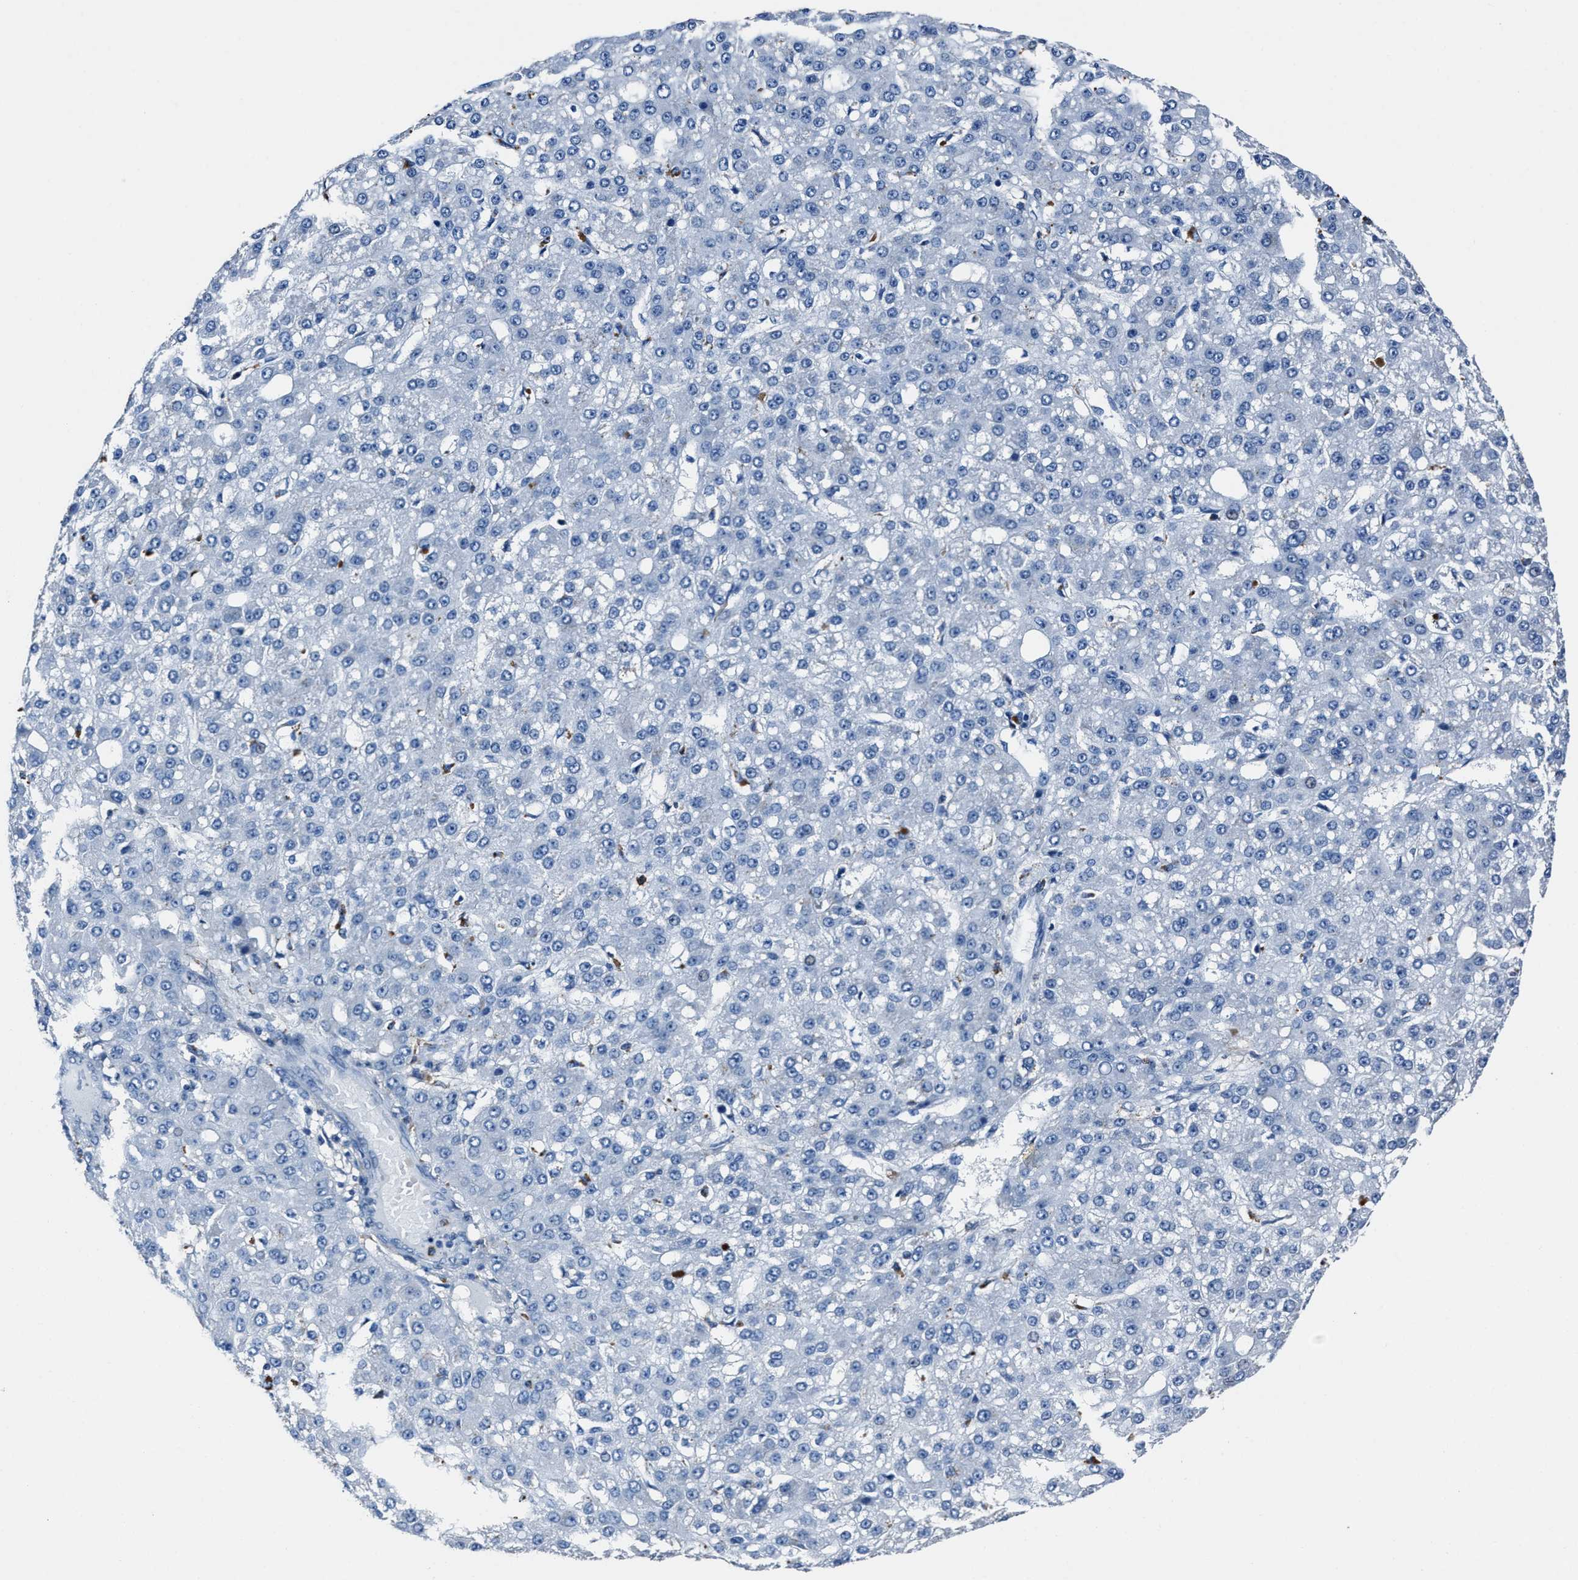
{"staining": {"intensity": "negative", "quantity": "none", "location": "none"}, "tissue": "liver cancer", "cell_type": "Tumor cells", "image_type": "cancer", "snomed": [{"axis": "morphology", "description": "Carcinoma, Hepatocellular, NOS"}, {"axis": "topography", "description": "Liver"}], "caption": "Protein analysis of hepatocellular carcinoma (liver) reveals no significant positivity in tumor cells.", "gene": "FGL2", "patient": {"sex": "male", "age": 67}}